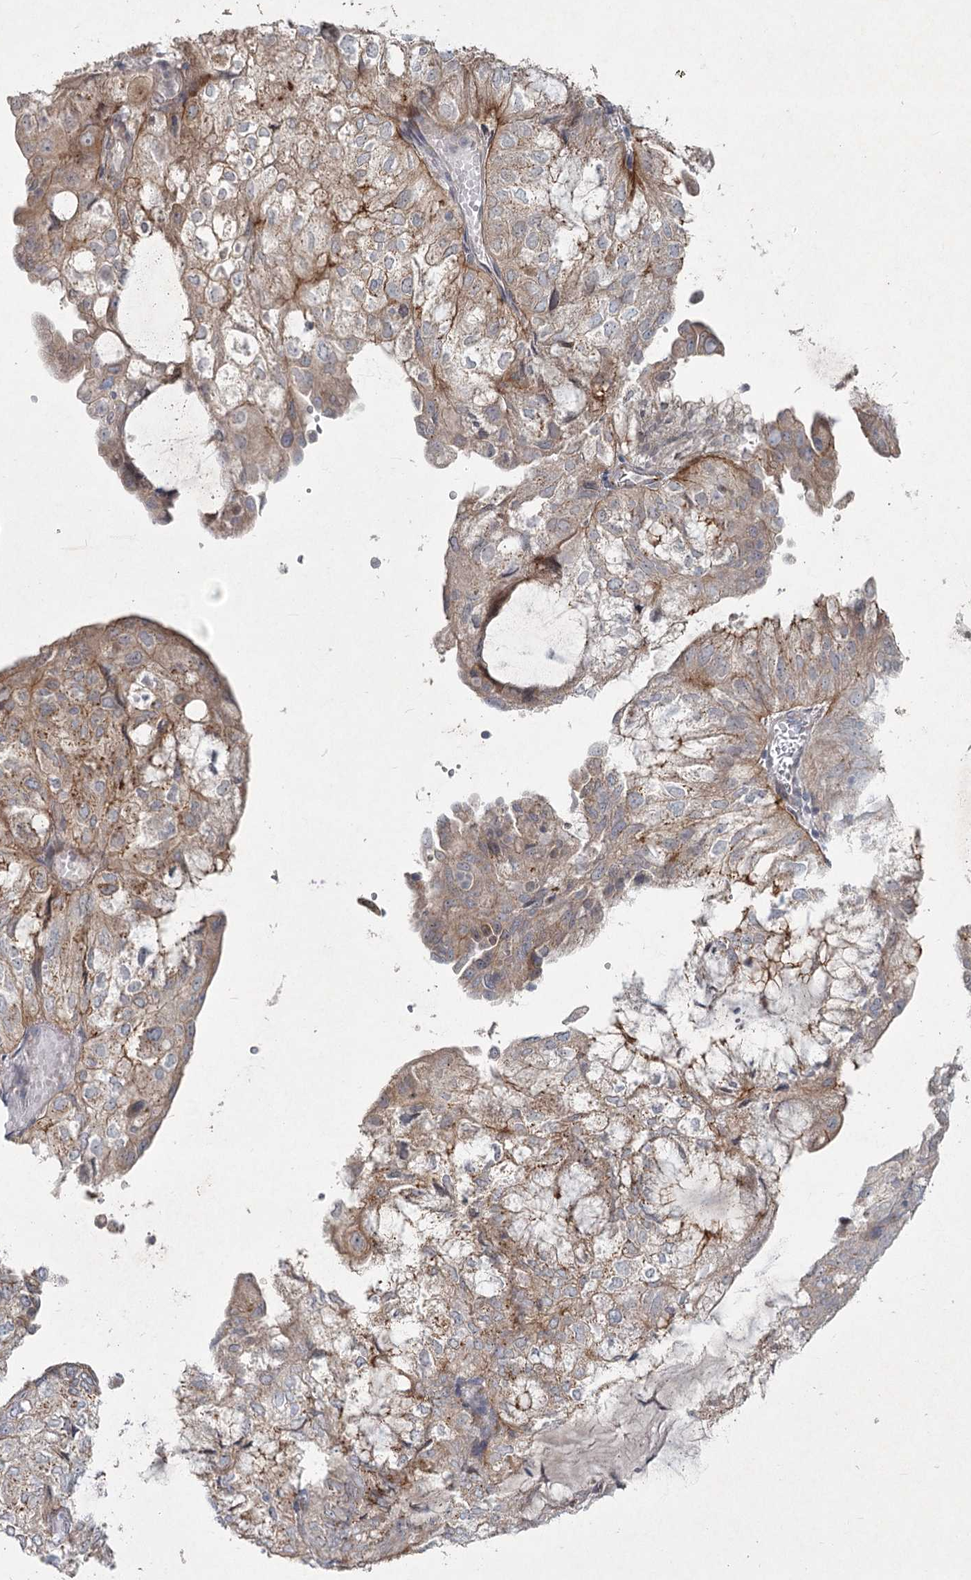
{"staining": {"intensity": "weak", "quantity": "25%-75%", "location": "cytoplasmic/membranous"}, "tissue": "endometrial cancer", "cell_type": "Tumor cells", "image_type": "cancer", "snomed": [{"axis": "morphology", "description": "Adenocarcinoma, NOS"}, {"axis": "topography", "description": "Endometrium"}], "caption": "This photomicrograph displays immunohistochemistry staining of human endometrial cancer, with low weak cytoplasmic/membranous positivity in approximately 25%-75% of tumor cells.", "gene": "LRP2BP", "patient": {"sex": "female", "age": 81}}